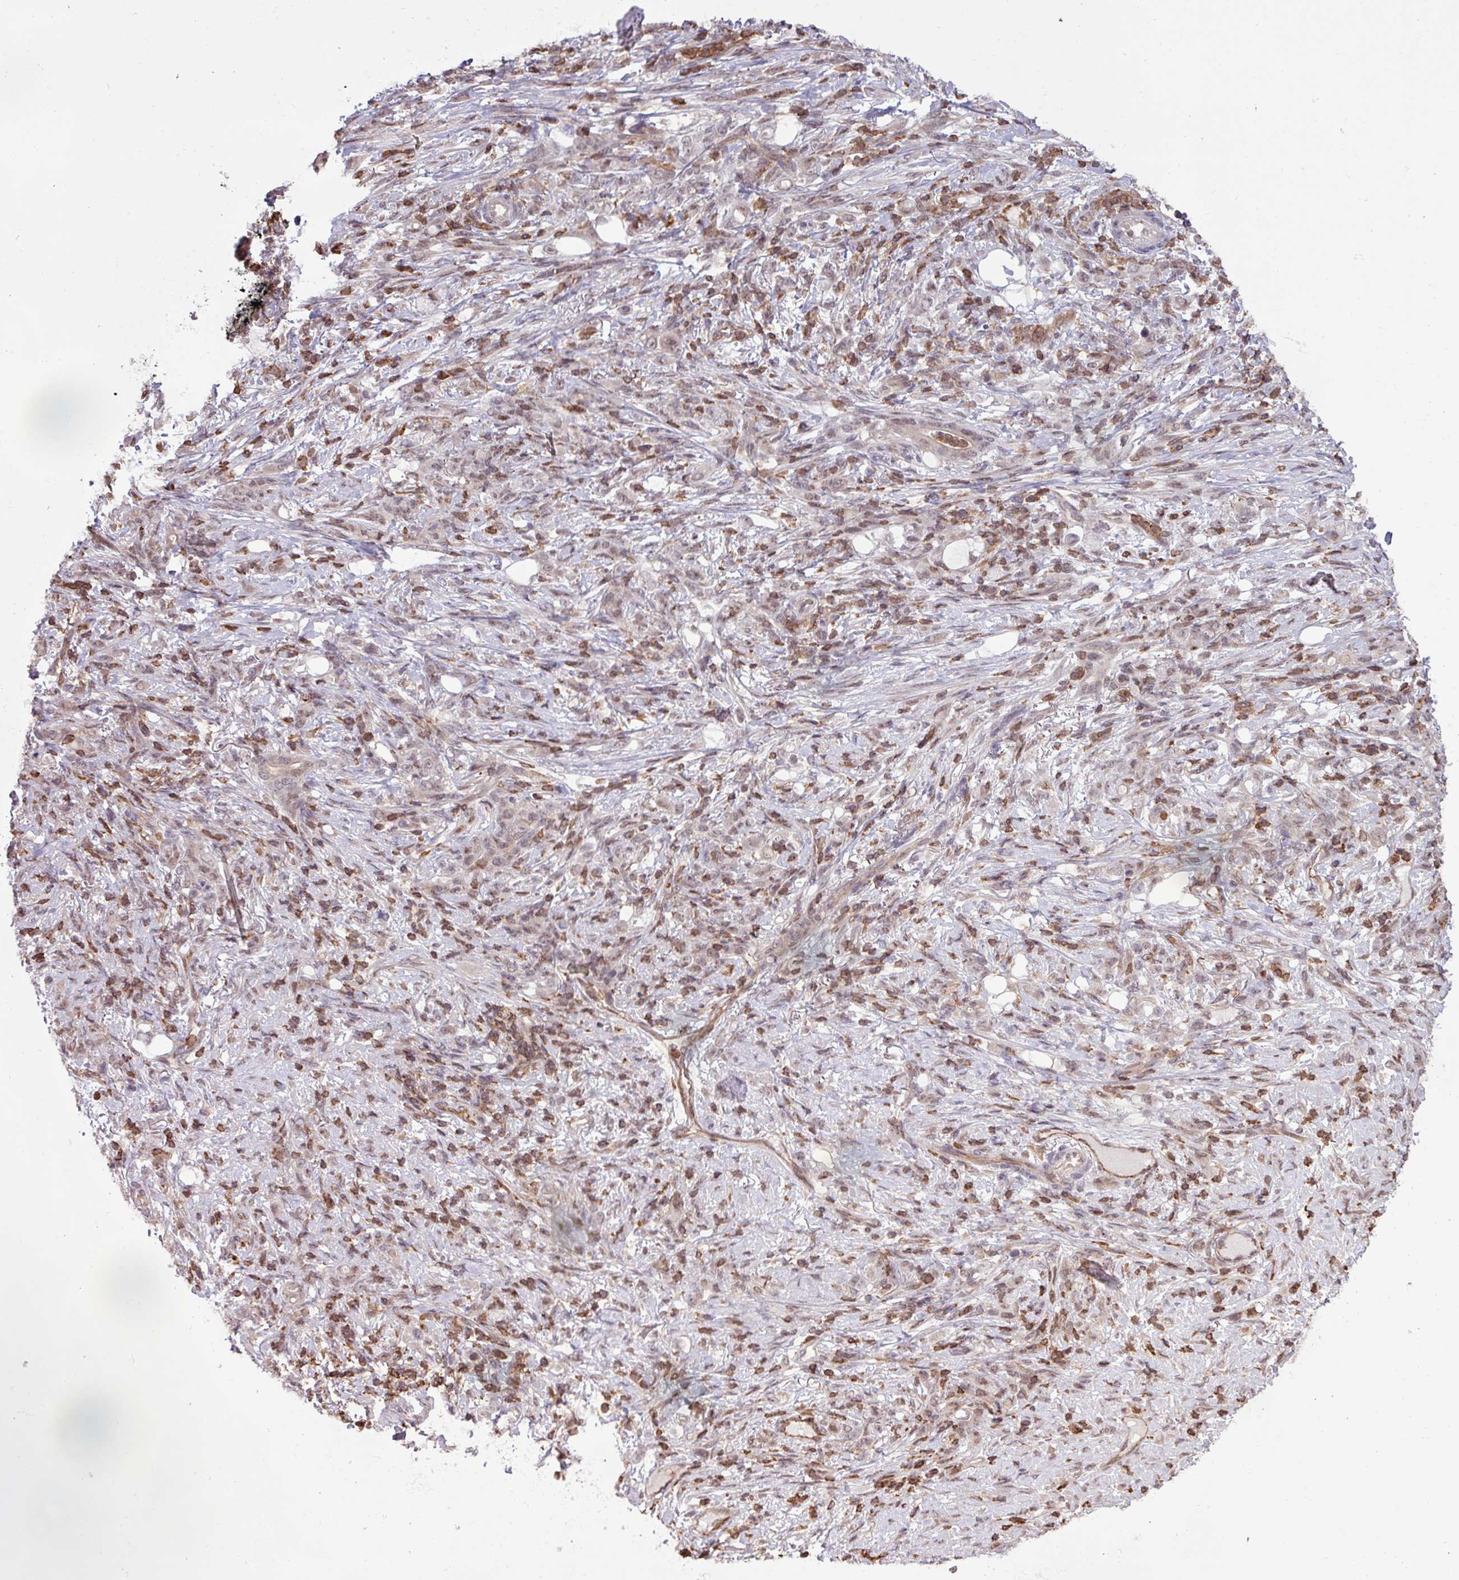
{"staining": {"intensity": "negative", "quantity": "none", "location": "none"}, "tissue": "stomach cancer", "cell_type": "Tumor cells", "image_type": "cancer", "snomed": [{"axis": "morphology", "description": "Adenocarcinoma, NOS"}, {"axis": "topography", "description": "Stomach"}], "caption": "IHC micrograph of stomach adenocarcinoma stained for a protein (brown), which exhibits no positivity in tumor cells.", "gene": "GON7", "patient": {"sex": "female", "age": 79}}